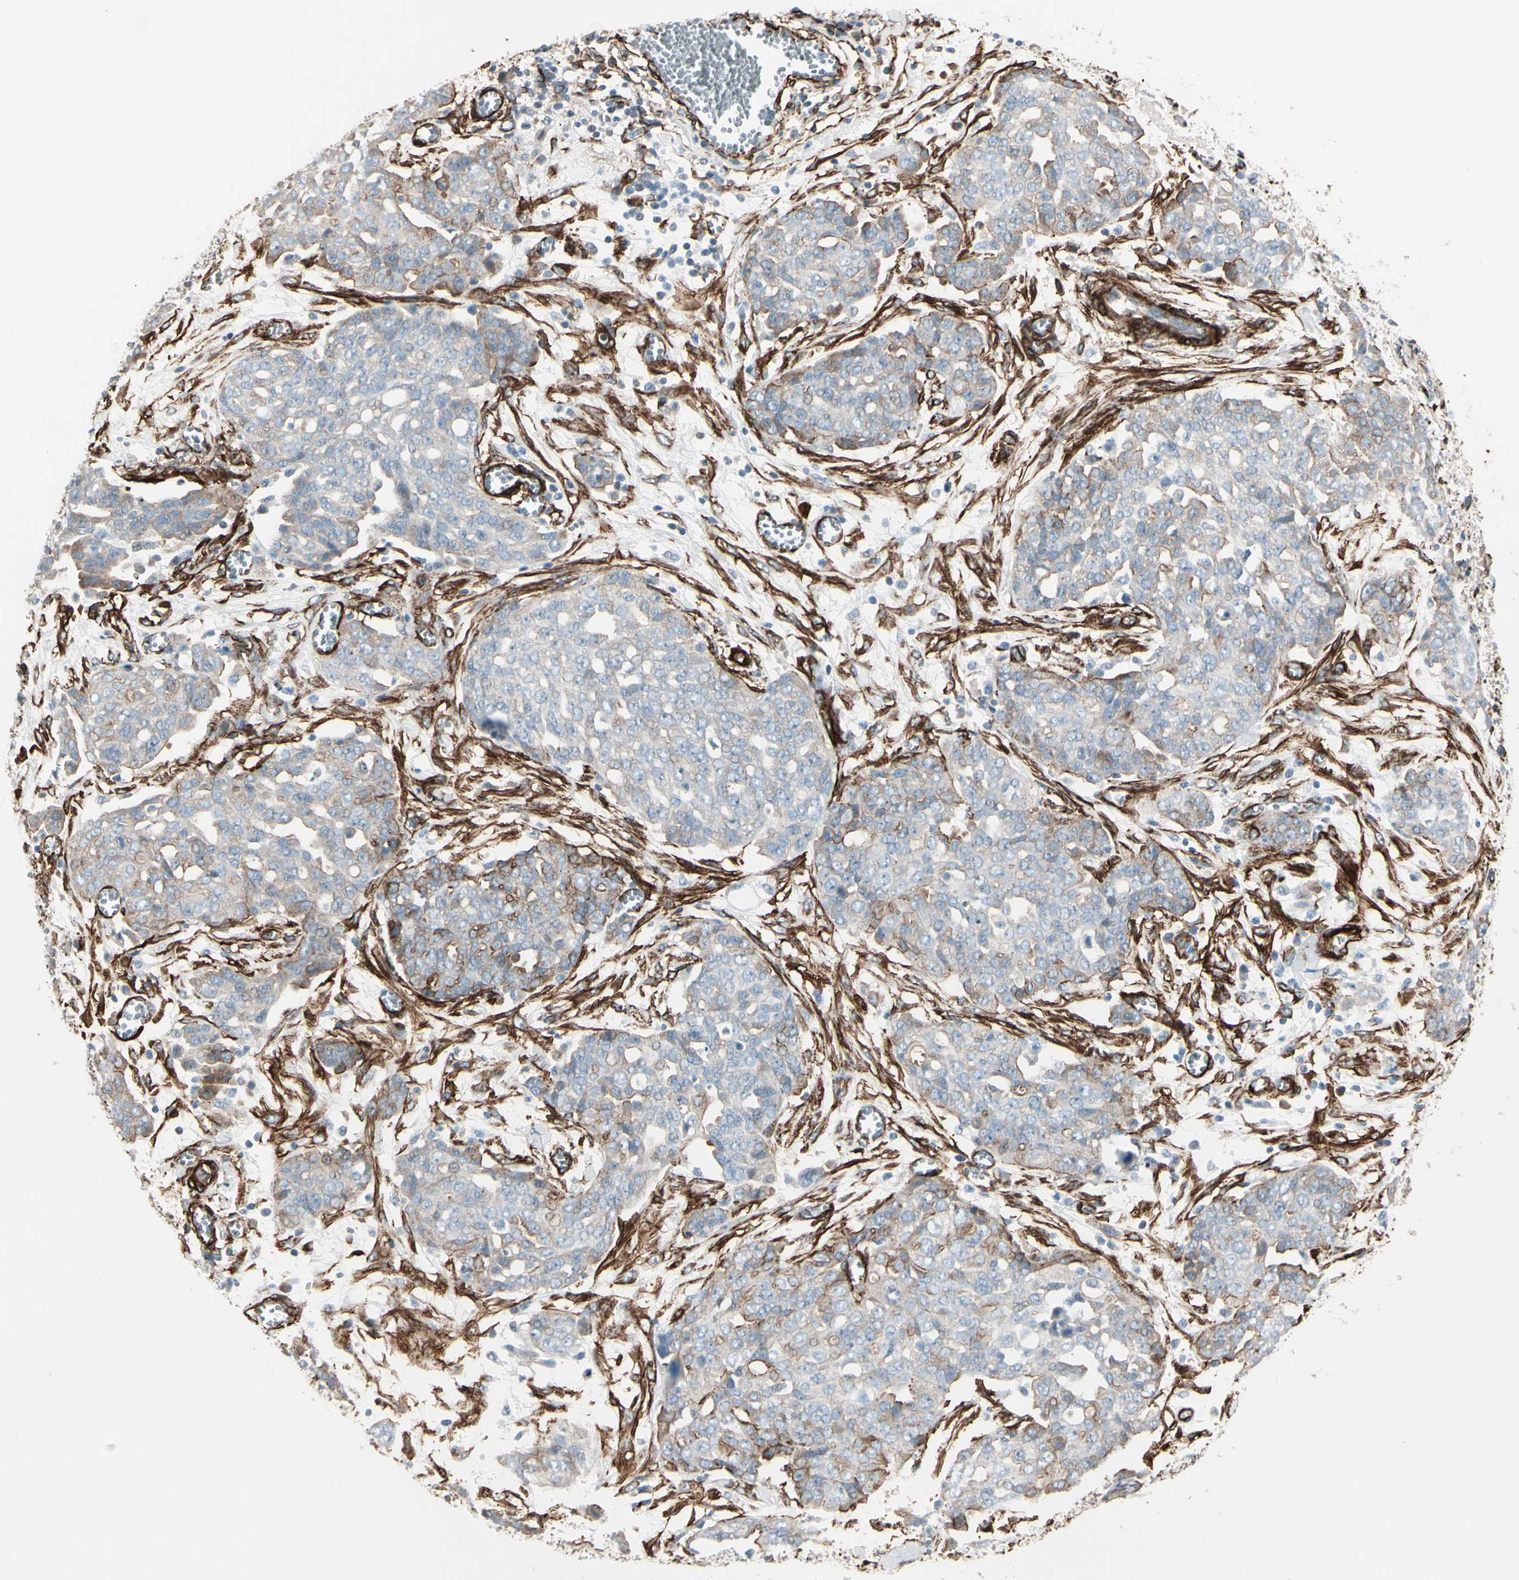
{"staining": {"intensity": "weak", "quantity": "25%-75%", "location": "cytoplasmic/membranous"}, "tissue": "ovarian cancer", "cell_type": "Tumor cells", "image_type": "cancer", "snomed": [{"axis": "morphology", "description": "Cystadenocarcinoma, serous, NOS"}, {"axis": "topography", "description": "Soft tissue"}, {"axis": "topography", "description": "Ovary"}], "caption": "This is an image of IHC staining of serous cystadenocarcinoma (ovarian), which shows weak positivity in the cytoplasmic/membranous of tumor cells.", "gene": "CALD1", "patient": {"sex": "female", "age": 57}}